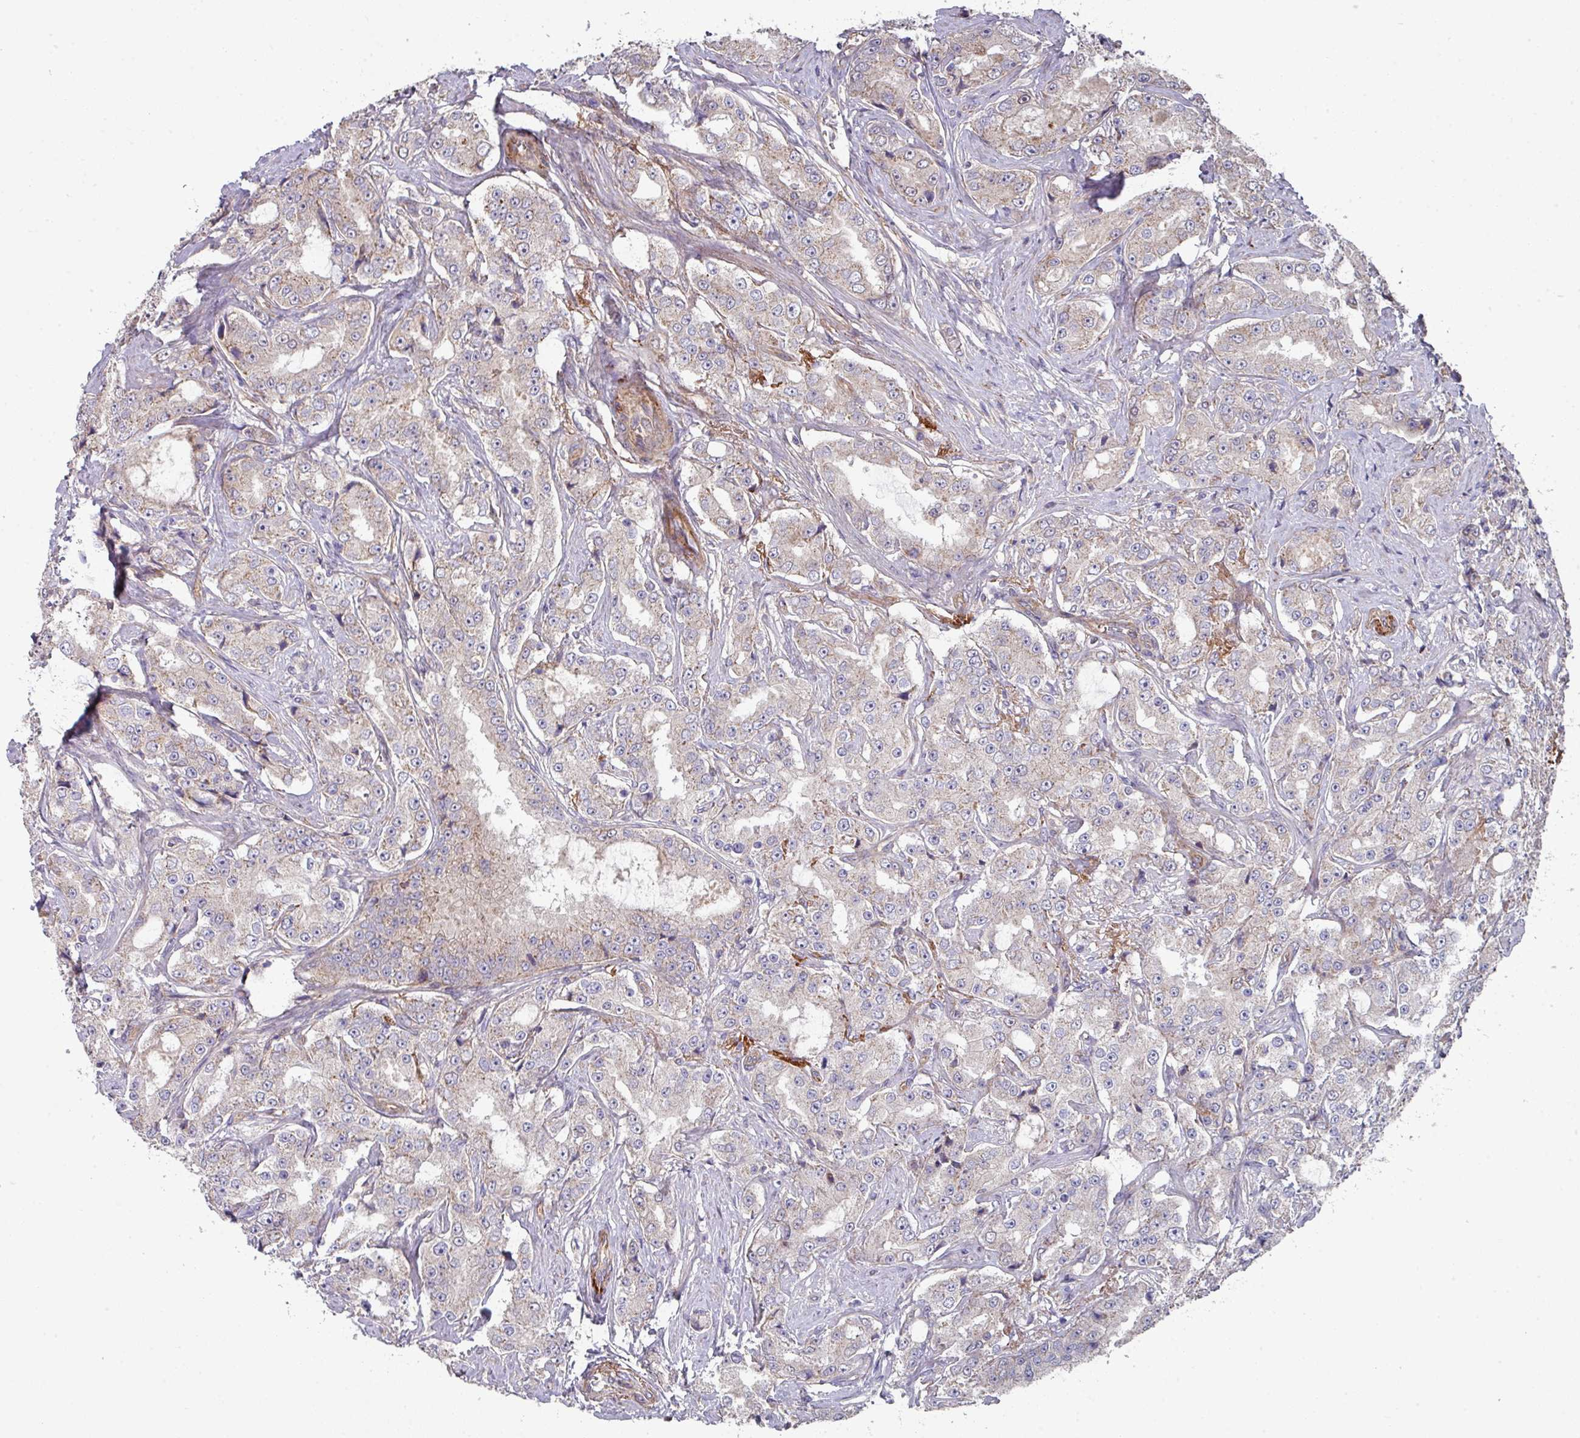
{"staining": {"intensity": "weak", "quantity": "<25%", "location": "cytoplasmic/membranous"}, "tissue": "prostate cancer", "cell_type": "Tumor cells", "image_type": "cancer", "snomed": [{"axis": "morphology", "description": "Adenocarcinoma, High grade"}, {"axis": "topography", "description": "Prostate"}], "caption": "This is an immunohistochemistry (IHC) photomicrograph of adenocarcinoma (high-grade) (prostate). There is no expression in tumor cells.", "gene": "DCAF12L2", "patient": {"sex": "male", "age": 73}}